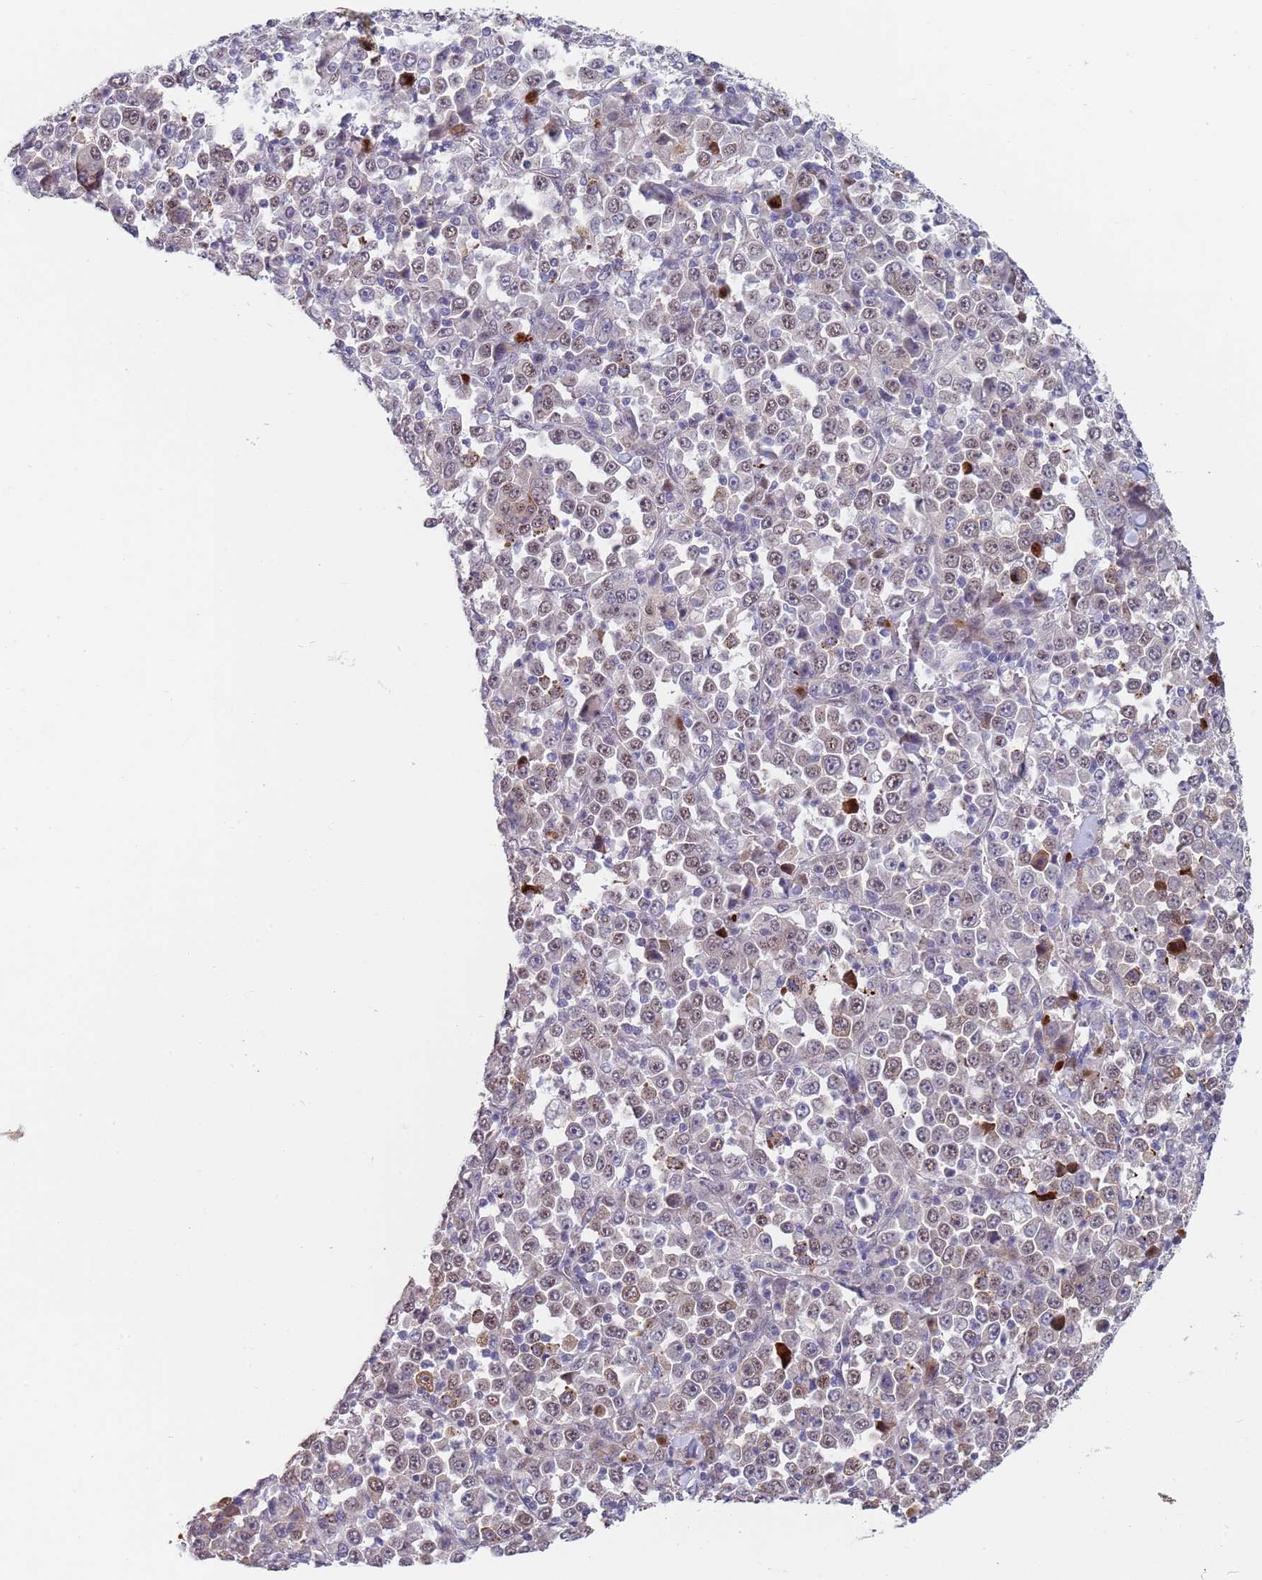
{"staining": {"intensity": "weak", "quantity": "<25%", "location": "nuclear"}, "tissue": "stomach cancer", "cell_type": "Tumor cells", "image_type": "cancer", "snomed": [{"axis": "morphology", "description": "Normal tissue, NOS"}, {"axis": "morphology", "description": "Adenocarcinoma, NOS"}, {"axis": "topography", "description": "Stomach, upper"}, {"axis": "topography", "description": "Stomach"}], "caption": "This is an IHC histopathology image of human stomach cancer. There is no expression in tumor cells.", "gene": "PLCL2", "patient": {"sex": "male", "age": 59}}